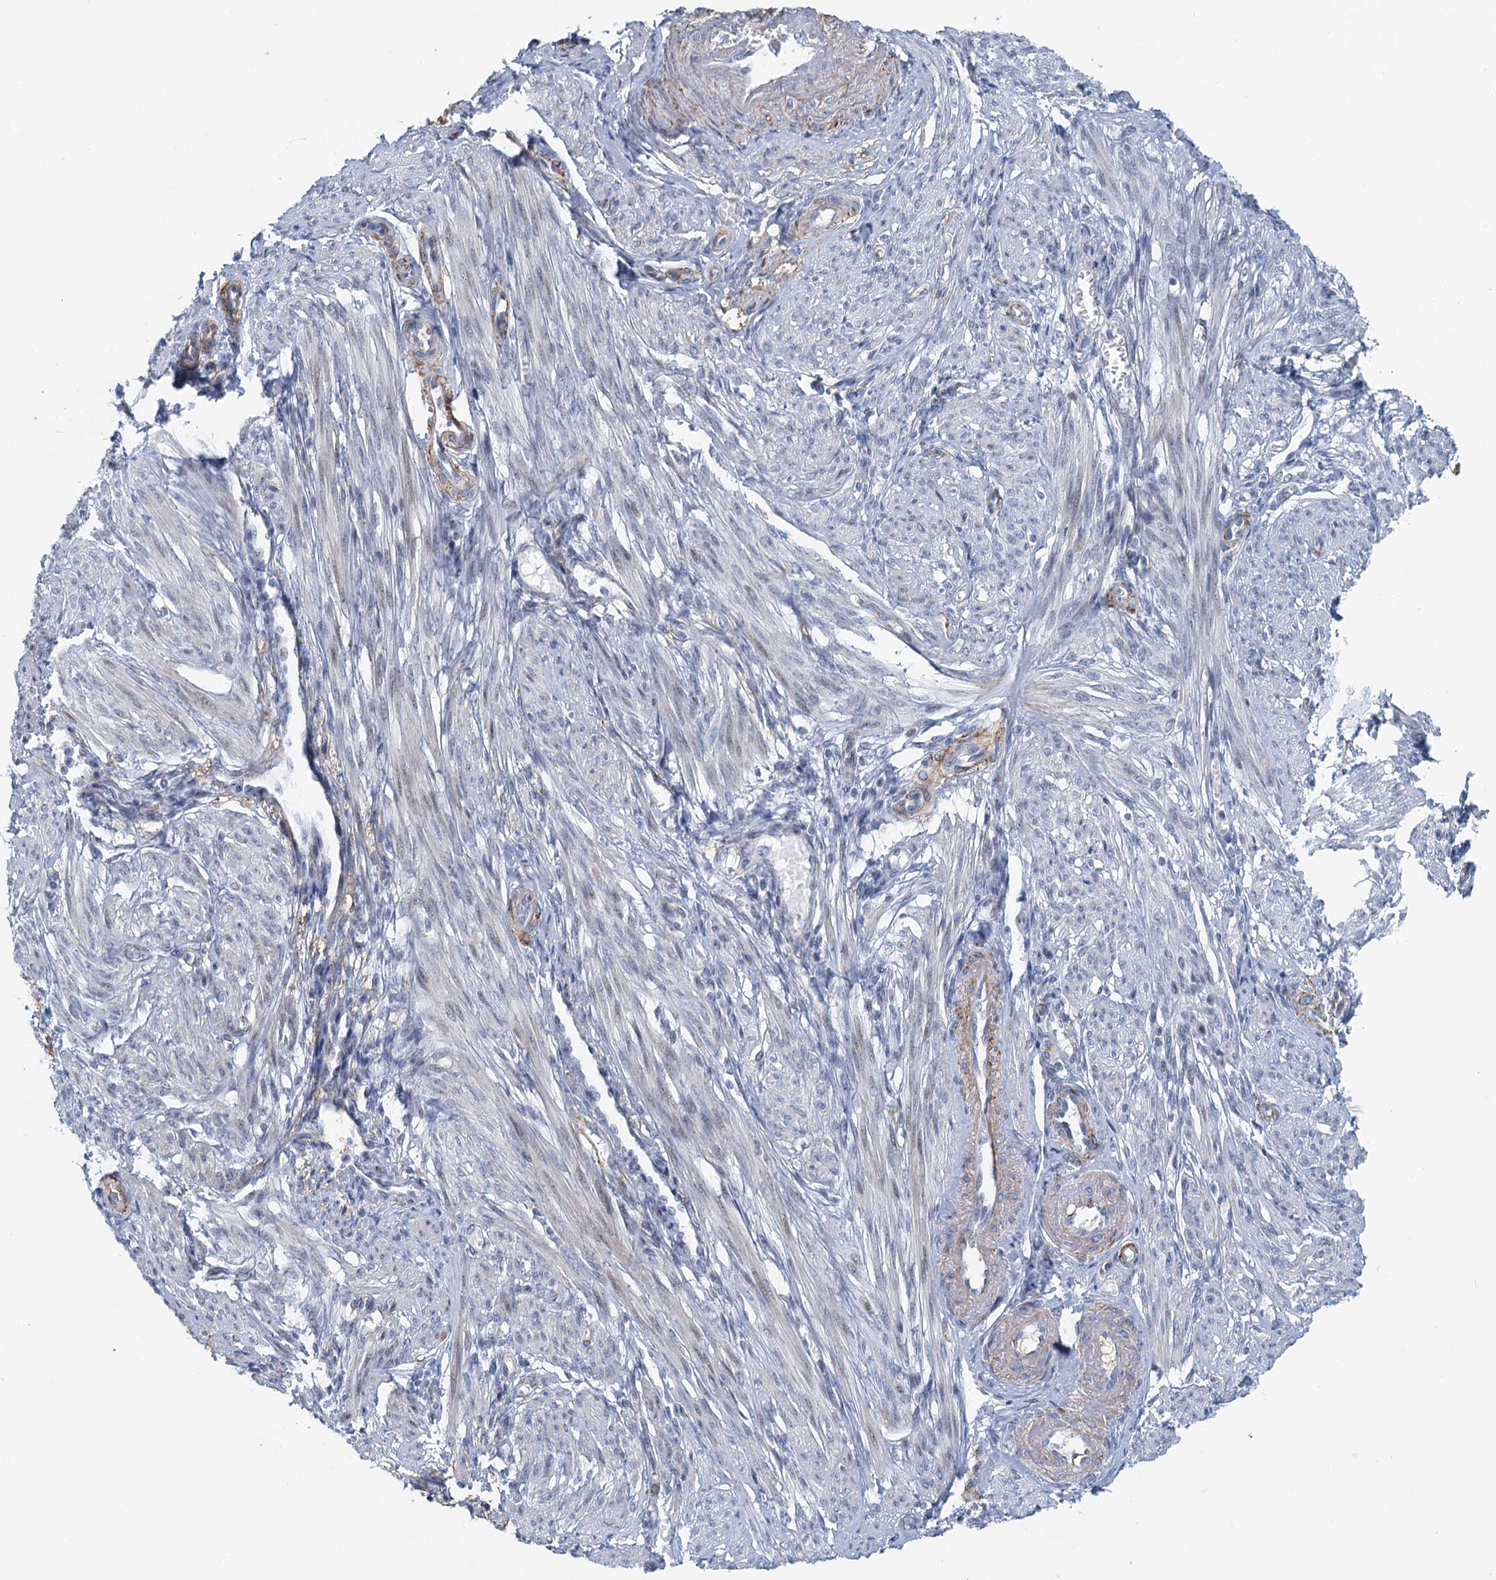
{"staining": {"intensity": "negative", "quantity": "none", "location": "none"}, "tissue": "smooth muscle", "cell_type": "Smooth muscle cells", "image_type": "normal", "snomed": [{"axis": "morphology", "description": "Normal tissue, NOS"}, {"axis": "topography", "description": "Smooth muscle"}], "caption": "Immunohistochemical staining of benign human smooth muscle exhibits no significant expression in smooth muscle cells. (DAB immunohistochemistry, high magnification).", "gene": "ZNF527", "patient": {"sex": "female", "age": 39}}